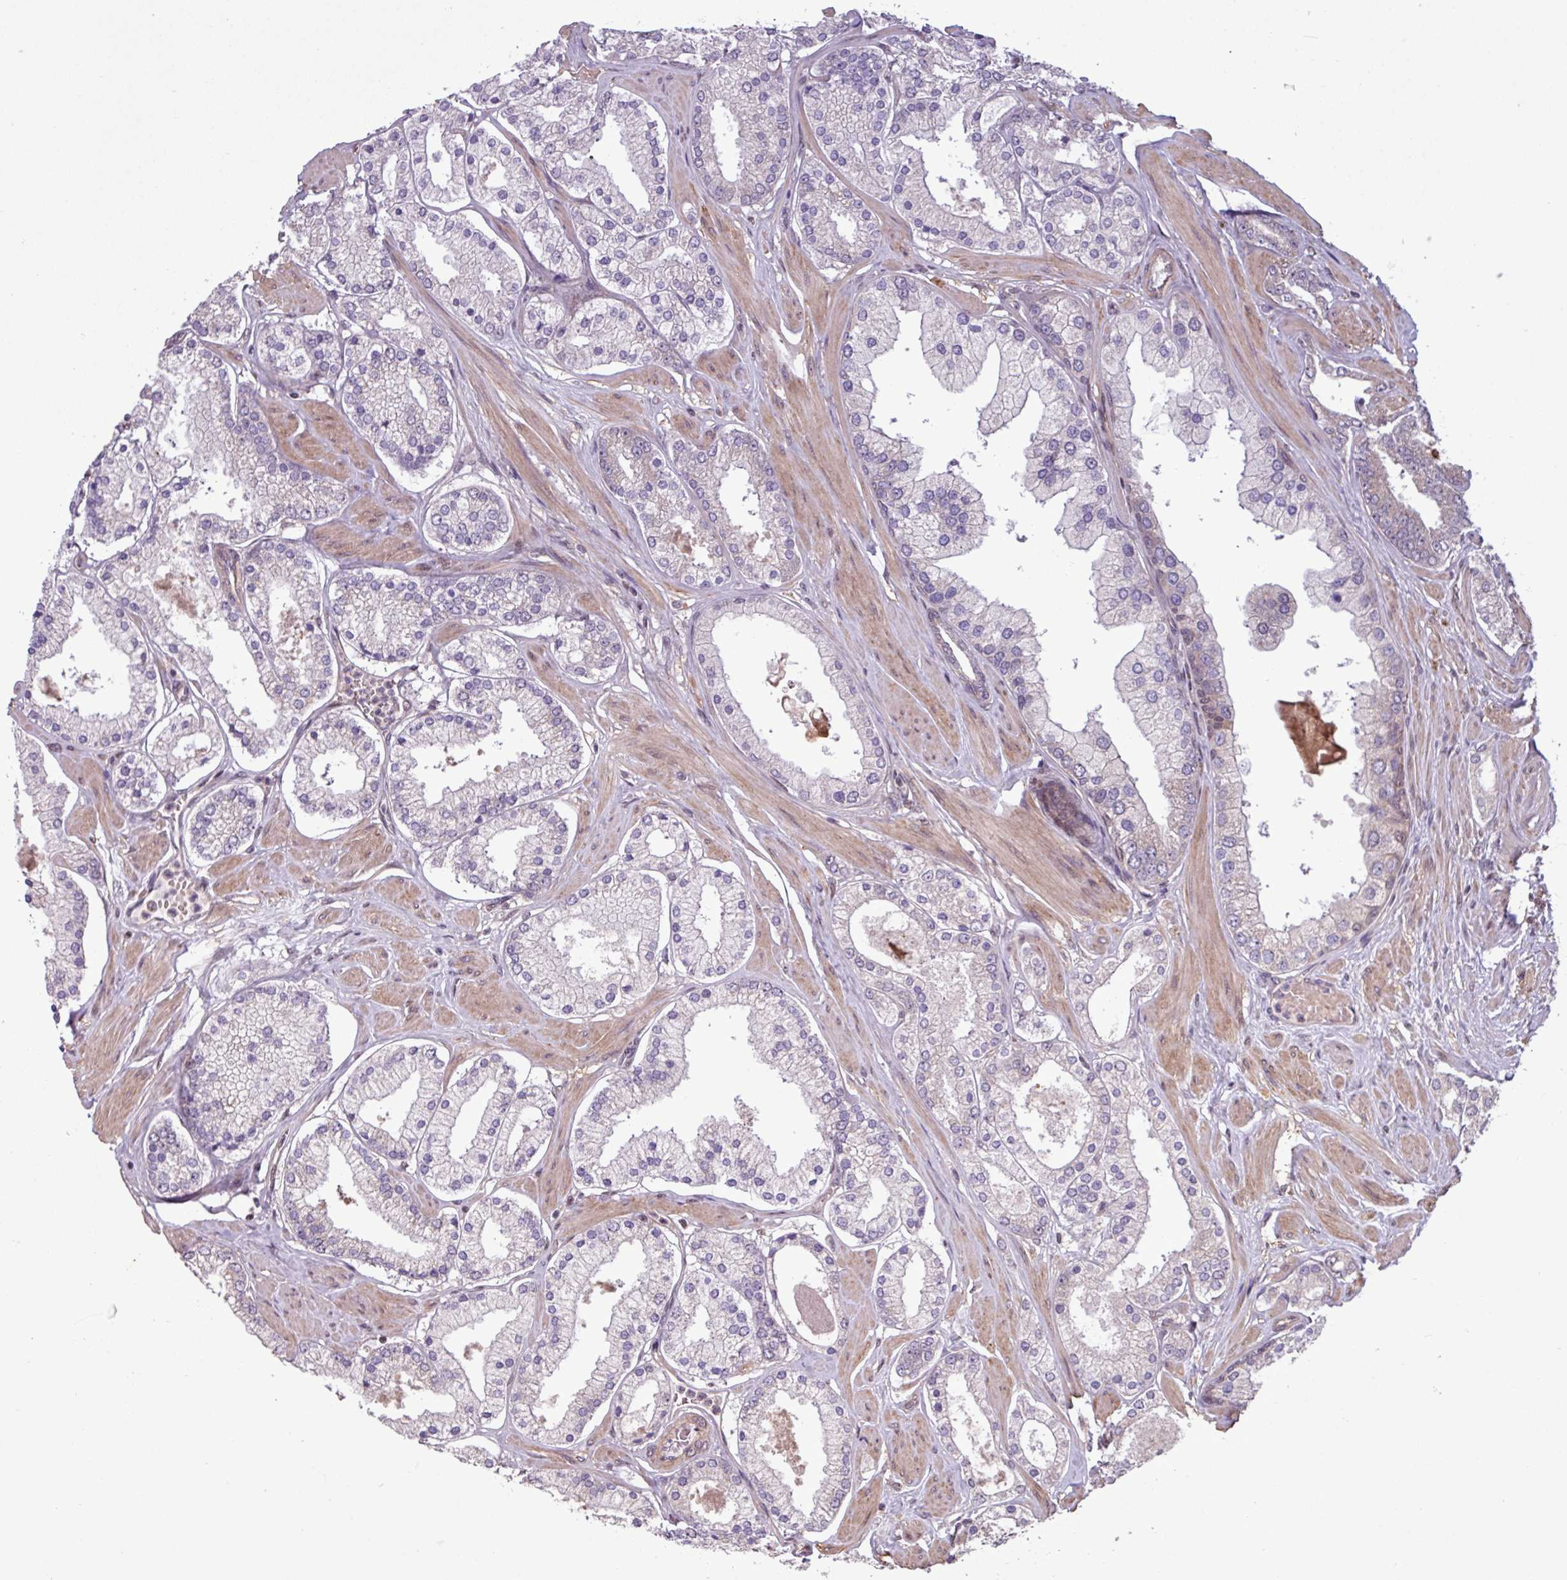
{"staining": {"intensity": "negative", "quantity": "none", "location": "none"}, "tissue": "prostate cancer", "cell_type": "Tumor cells", "image_type": "cancer", "snomed": [{"axis": "morphology", "description": "Adenocarcinoma, Low grade"}, {"axis": "topography", "description": "Prostate"}], "caption": "Immunohistochemistry (IHC) of prostate low-grade adenocarcinoma exhibits no staining in tumor cells.", "gene": "PDPR", "patient": {"sex": "male", "age": 42}}